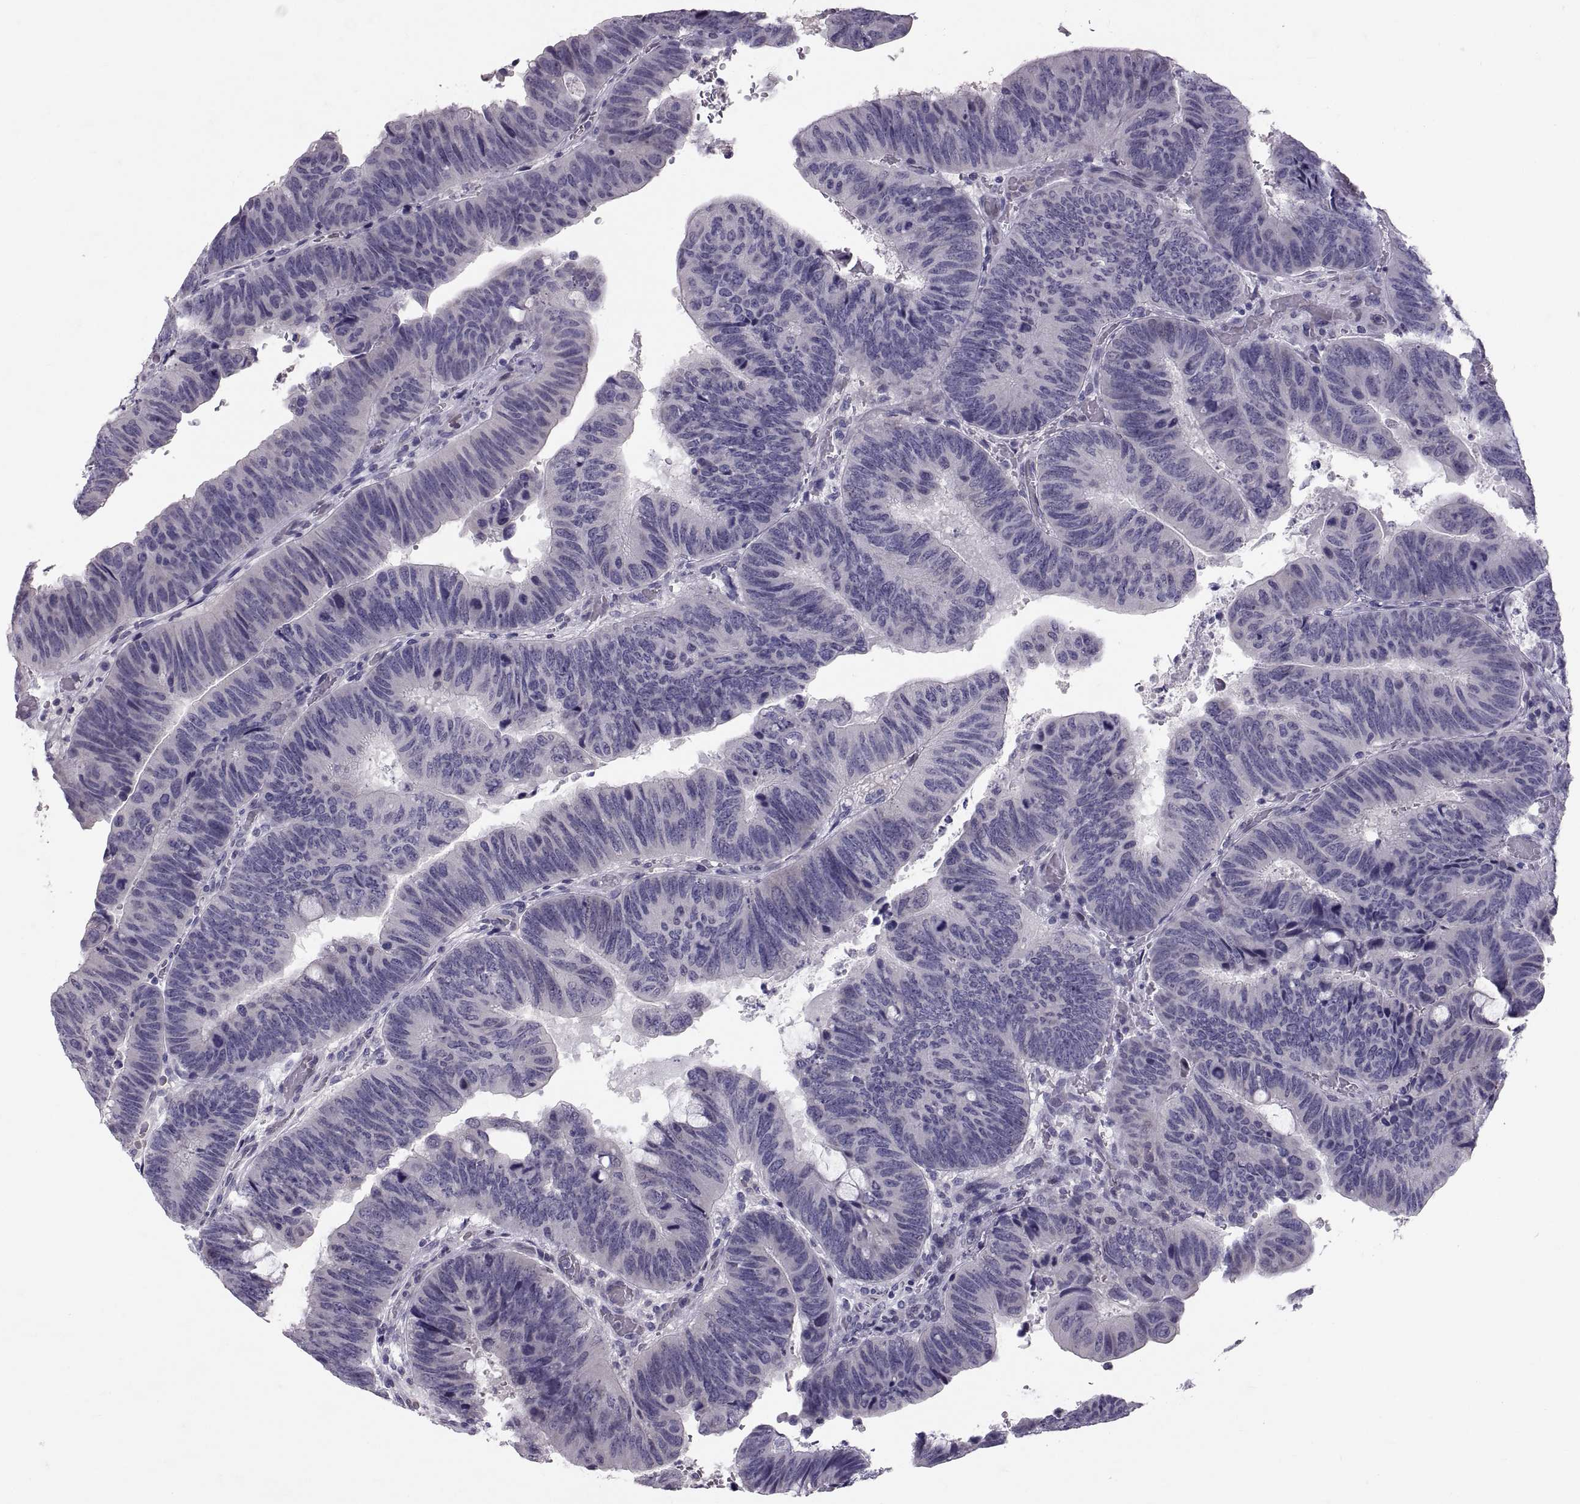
{"staining": {"intensity": "negative", "quantity": "none", "location": "none"}, "tissue": "colorectal cancer", "cell_type": "Tumor cells", "image_type": "cancer", "snomed": [{"axis": "morphology", "description": "Normal tissue, NOS"}, {"axis": "morphology", "description": "Adenocarcinoma, NOS"}, {"axis": "topography", "description": "Rectum"}], "caption": "Immunohistochemistry (IHC) histopathology image of human colorectal cancer (adenocarcinoma) stained for a protein (brown), which reveals no staining in tumor cells.", "gene": "PTN", "patient": {"sex": "male", "age": 92}}